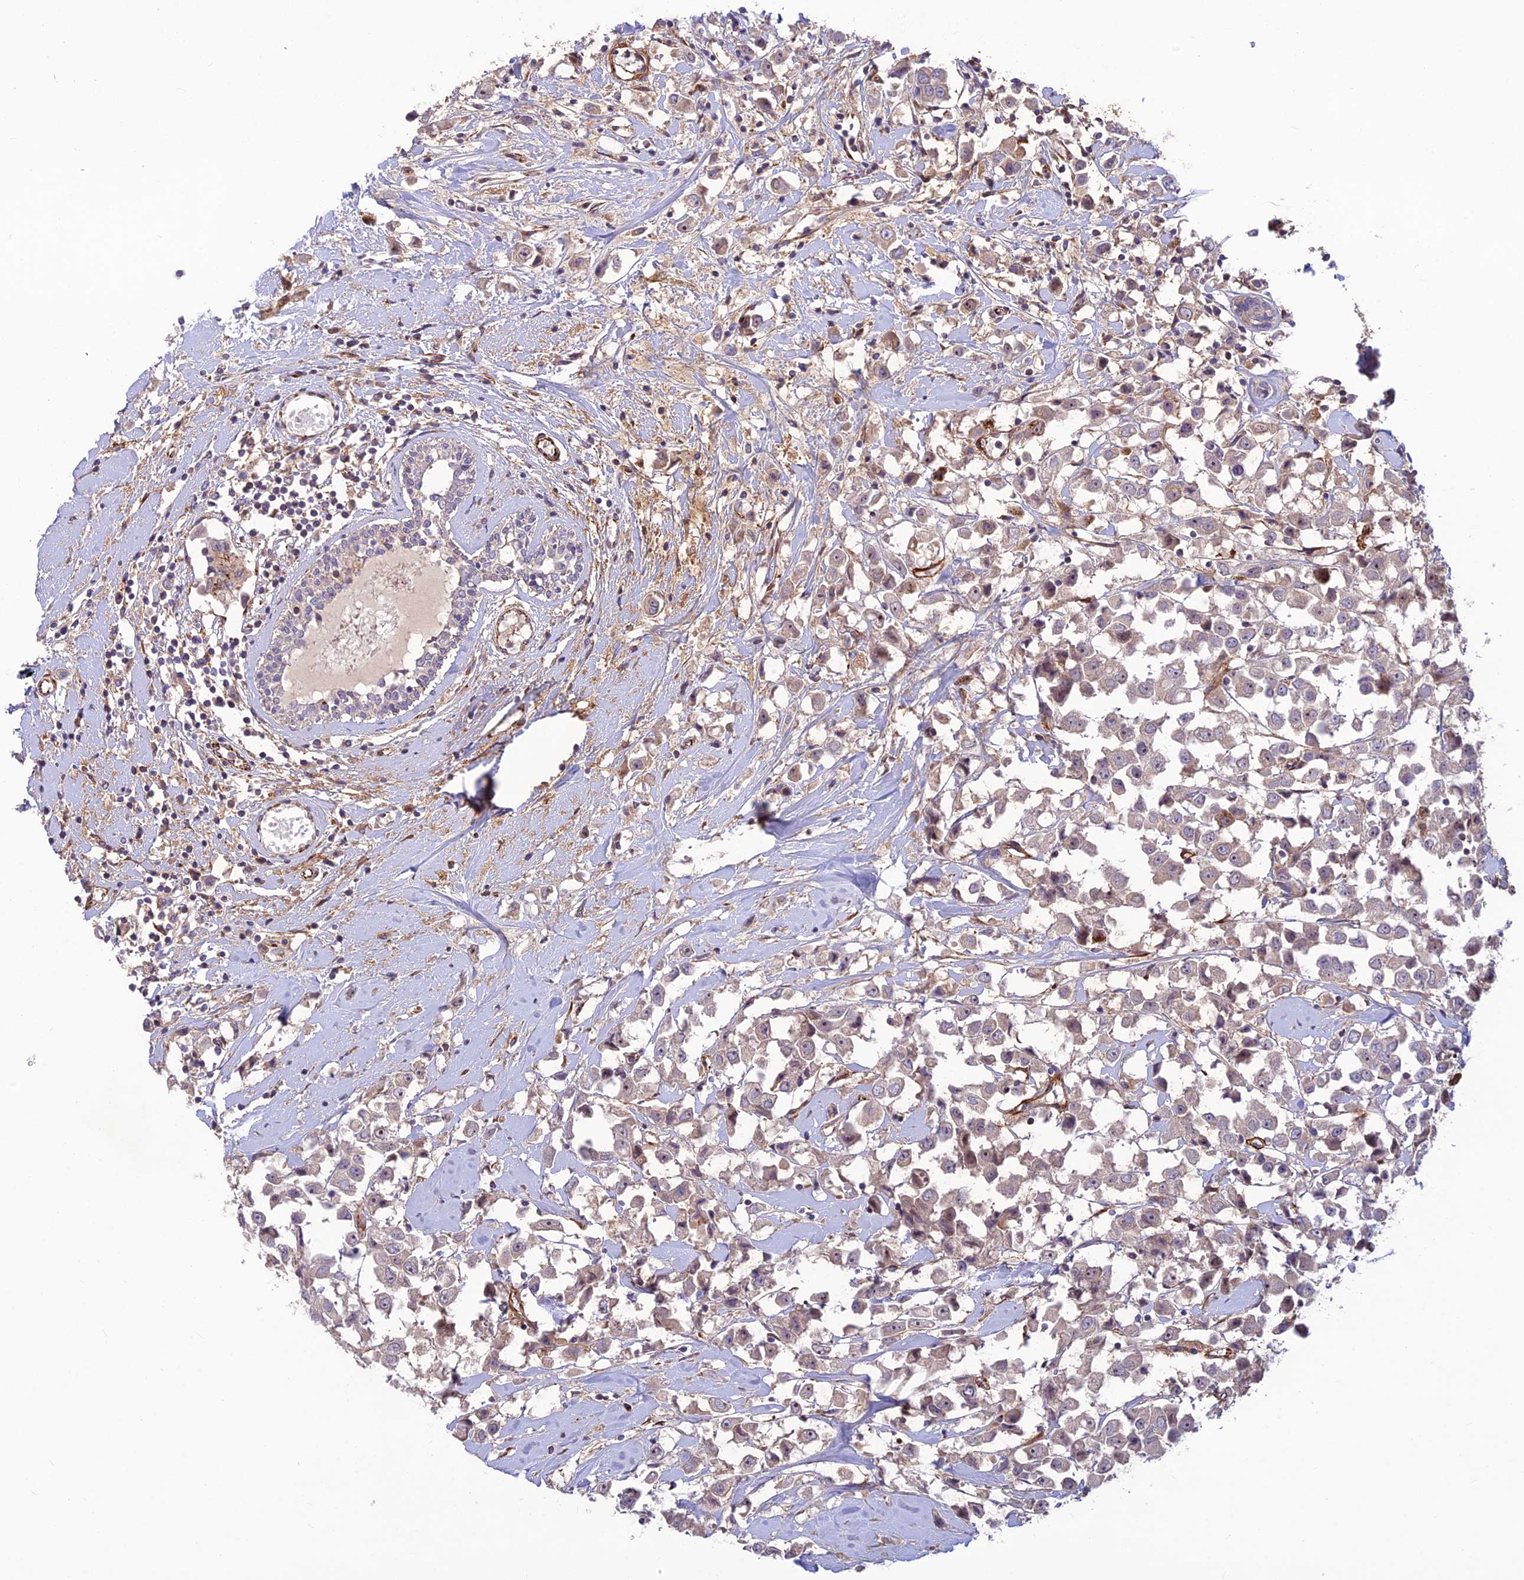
{"staining": {"intensity": "moderate", "quantity": "<25%", "location": "cytoplasmic/membranous"}, "tissue": "breast cancer", "cell_type": "Tumor cells", "image_type": "cancer", "snomed": [{"axis": "morphology", "description": "Duct carcinoma"}, {"axis": "topography", "description": "Breast"}], "caption": "Approximately <25% of tumor cells in invasive ductal carcinoma (breast) exhibit moderate cytoplasmic/membranous protein expression as visualized by brown immunohistochemical staining.", "gene": "ST8SIA5", "patient": {"sex": "female", "age": 61}}